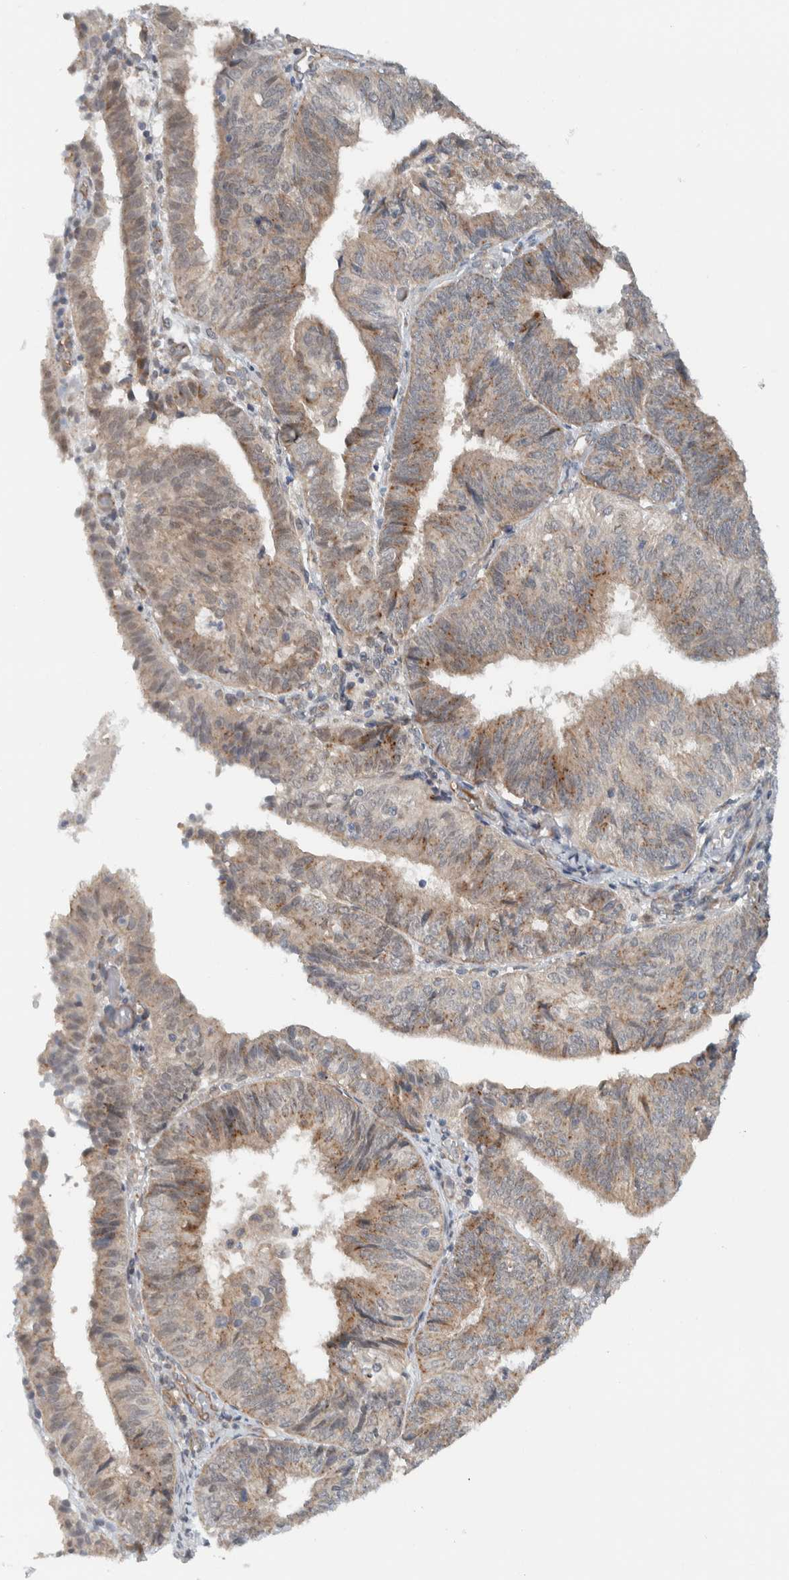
{"staining": {"intensity": "weak", "quantity": ">75%", "location": "cytoplasmic/membranous"}, "tissue": "endometrial cancer", "cell_type": "Tumor cells", "image_type": "cancer", "snomed": [{"axis": "morphology", "description": "Adenocarcinoma, NOS"}, {"axis": "topography", "description": "Endometrium"}], "caption": "A photomicrograph of human endometrial cancer stained for a protein exhibits weak cytoplasmic/membranous brown staining in tumor cells. (IHC, brightfield microscopy, high magnification).", "gene": "RERE", "patient": {"sex": "female", "age": 58}}